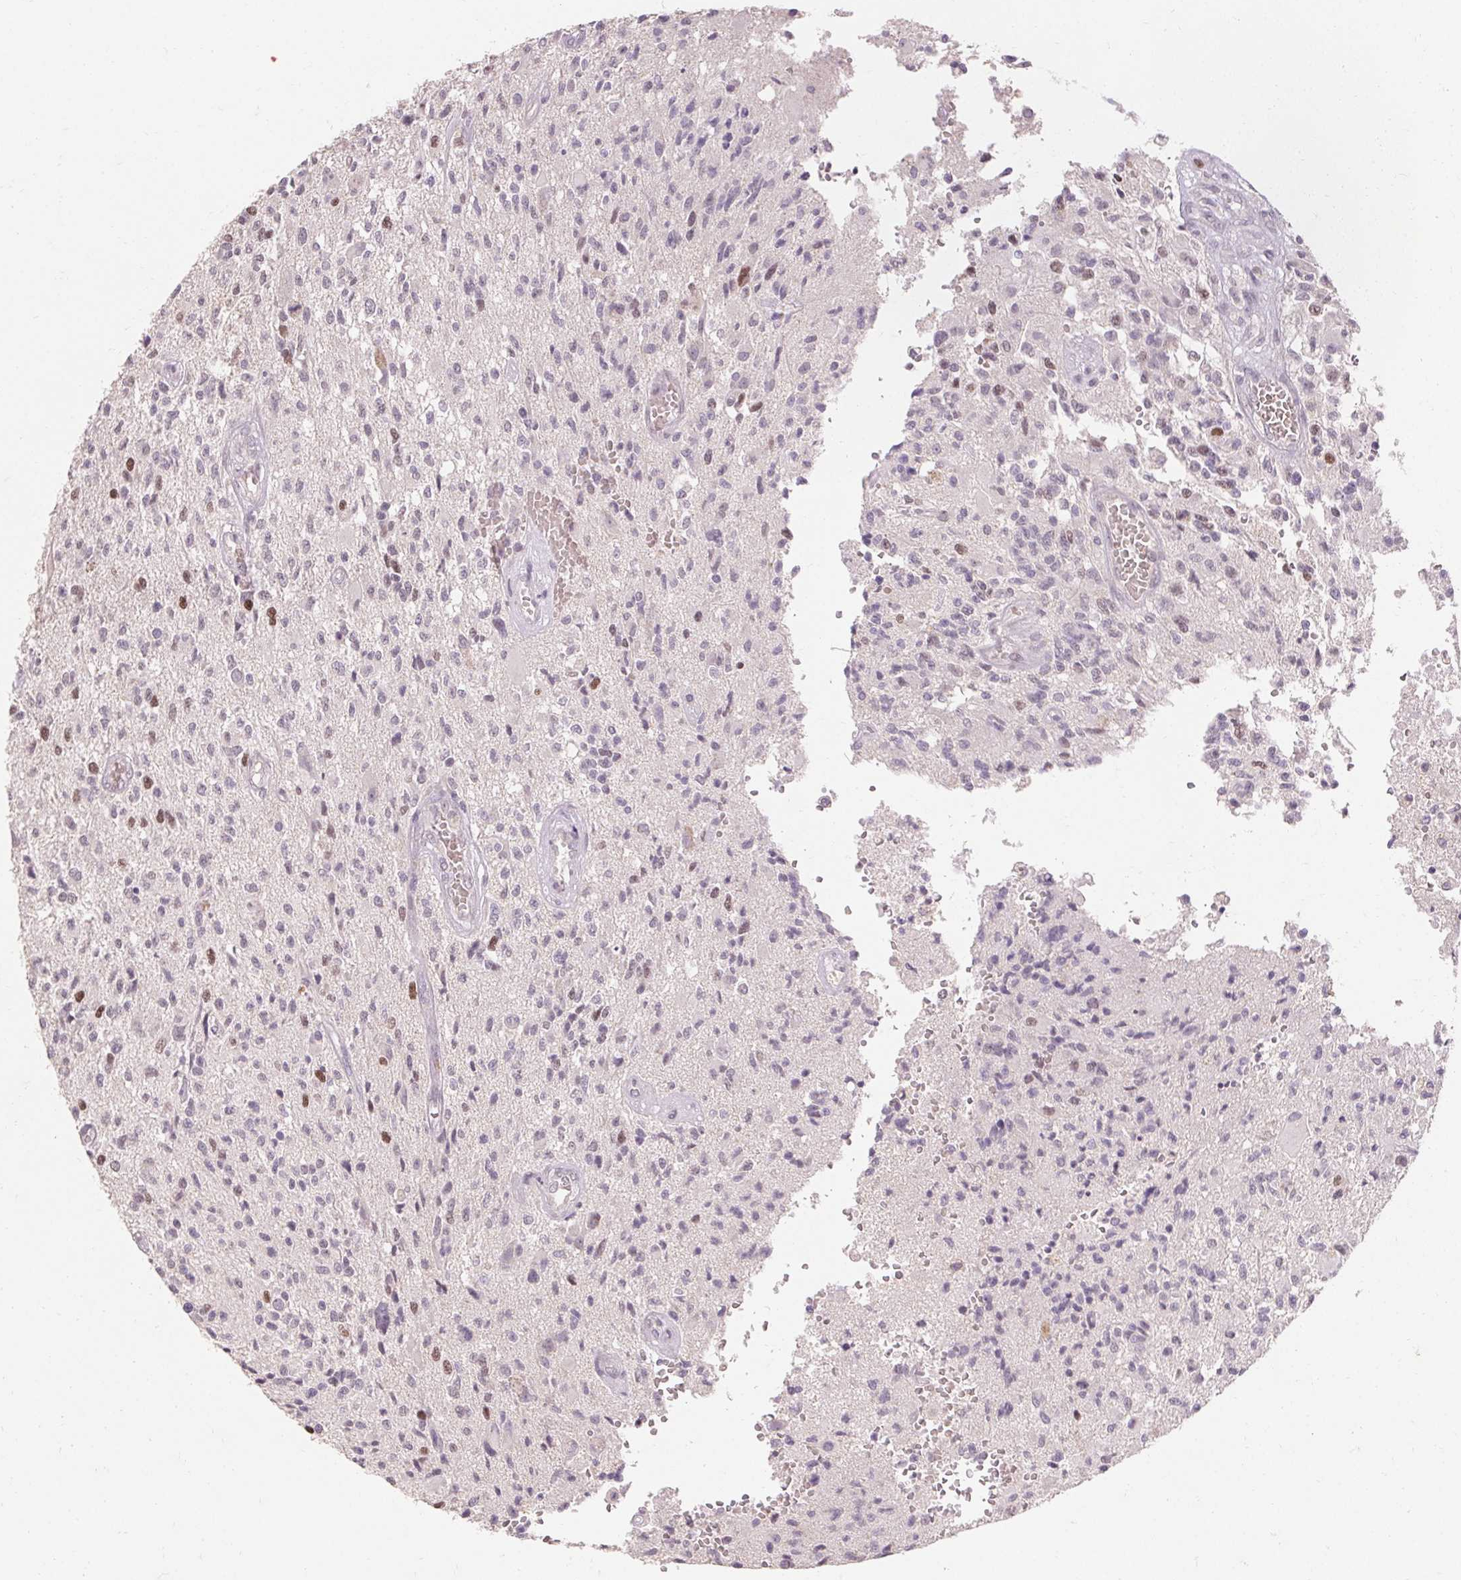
{"staining": {"intensity": "moderate", "quantity": "<25%", "location": "nuclear"}, "tissue": "glioma", "cell_type": "Tumor cells", "image_type": "cancer", "snomed": [{"axis": "morphology", "description": "Glioma, malignant, High grade"}, {"axis": "topography", "description": "Brain"}], "caption": "IHC (DAB (3,3'-diaminobenzidine)) staining of human malignant high-grade glioma reveals moderate nuclear protein expression in approximately <25% of tumor cells.", "gene": "SKP2", "patient": {"sex": "female", "age": 63}}